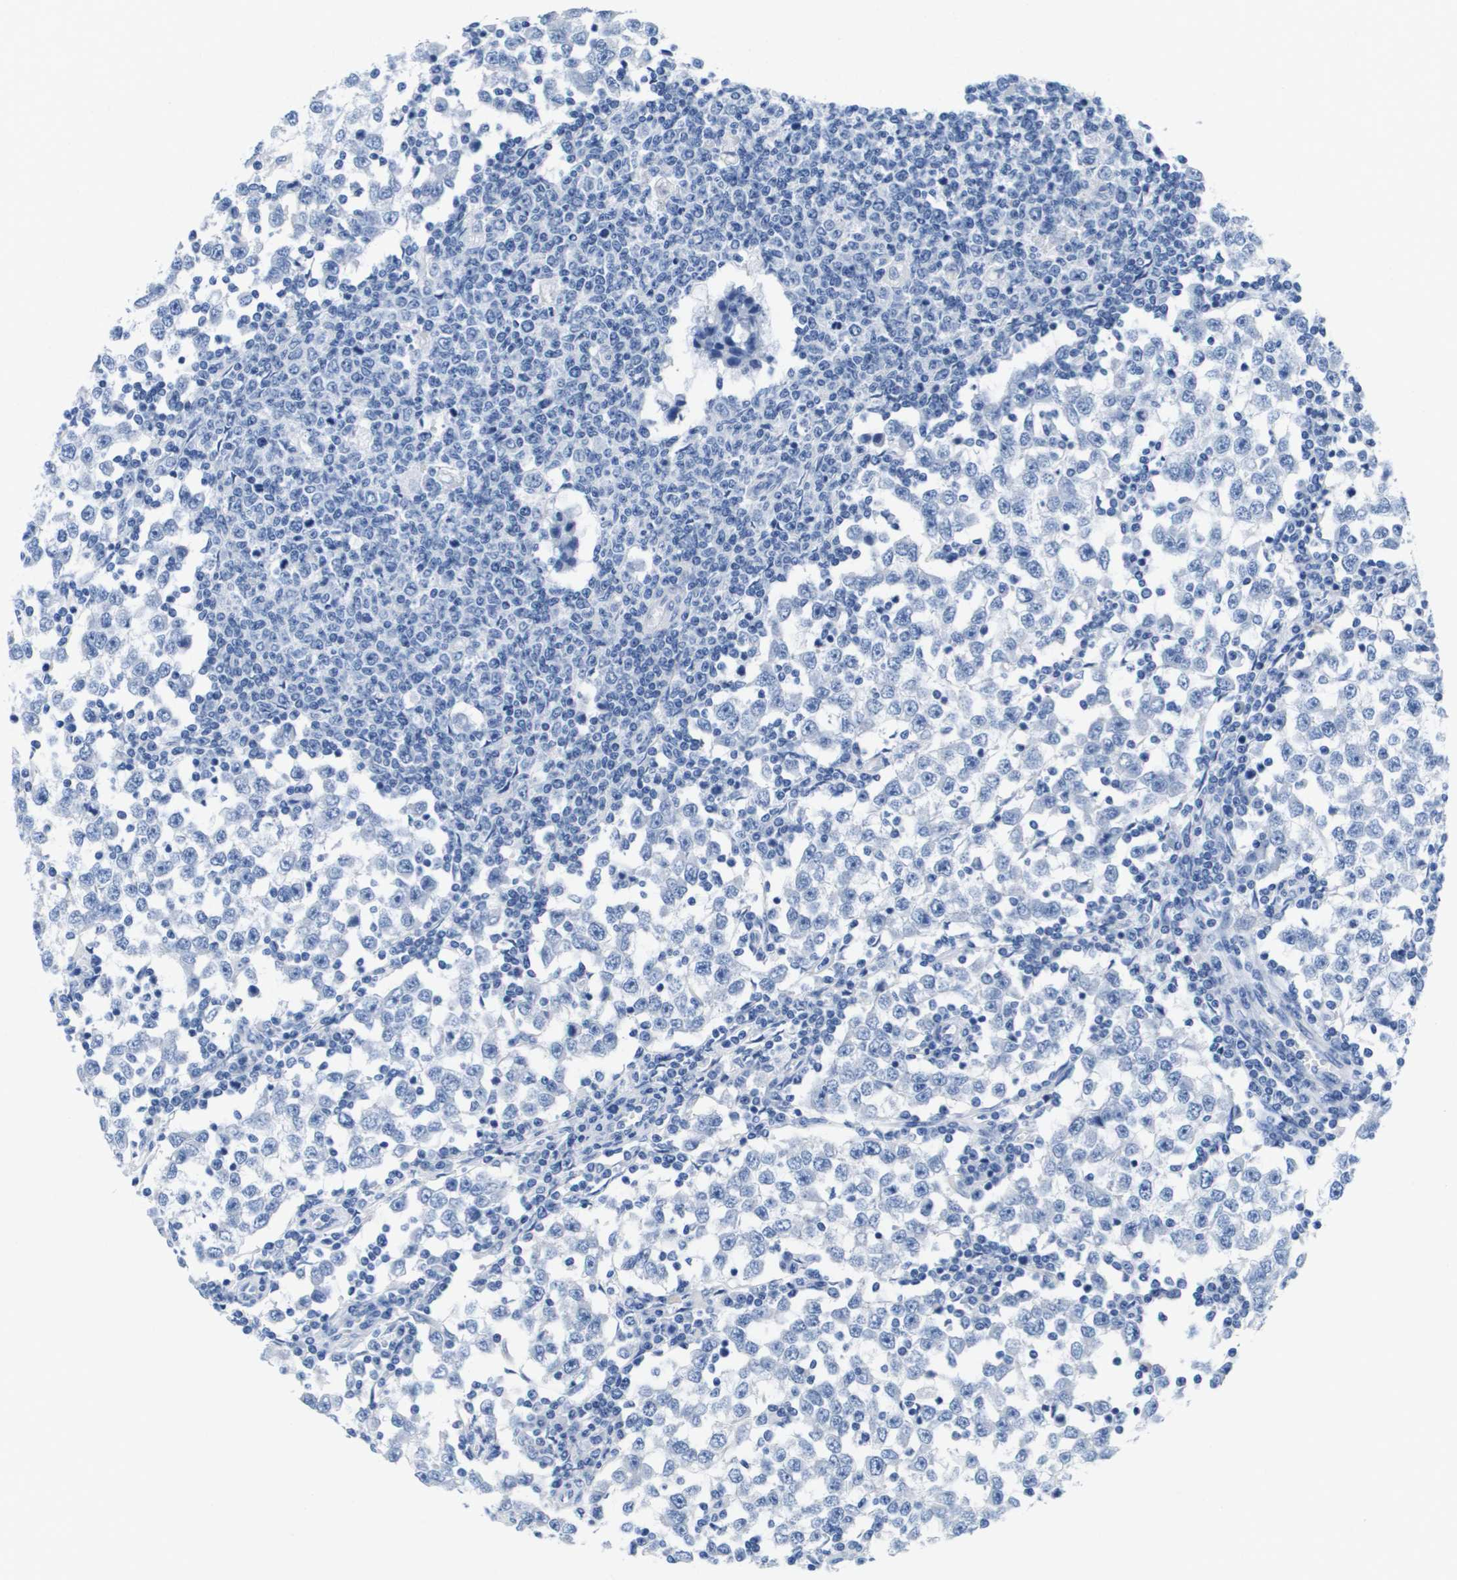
{"staining": {"intensity": "negative", "quantity": "none", "location": "none"}, "tissue": "testis cancer", "cell_type": "Tumor cells", "image_type": "cancer", "snomed": [{"axis": "morphology", "description": "Seminoma, NOS"}, {"axis": "topography", "description": "Testis"}], "caption": "Micrograph shows no protein staining in tumor cells of testis seminoma tissue. The staining was performed using DAB (3,3'-diaminobenzidine) to visualize the protein expression in brown, while the nuclei were stained in blue with hematoxylin (Magnification: 20x).", "gene": "APOA1", "patient": {"sex": "male", "age": 65}}